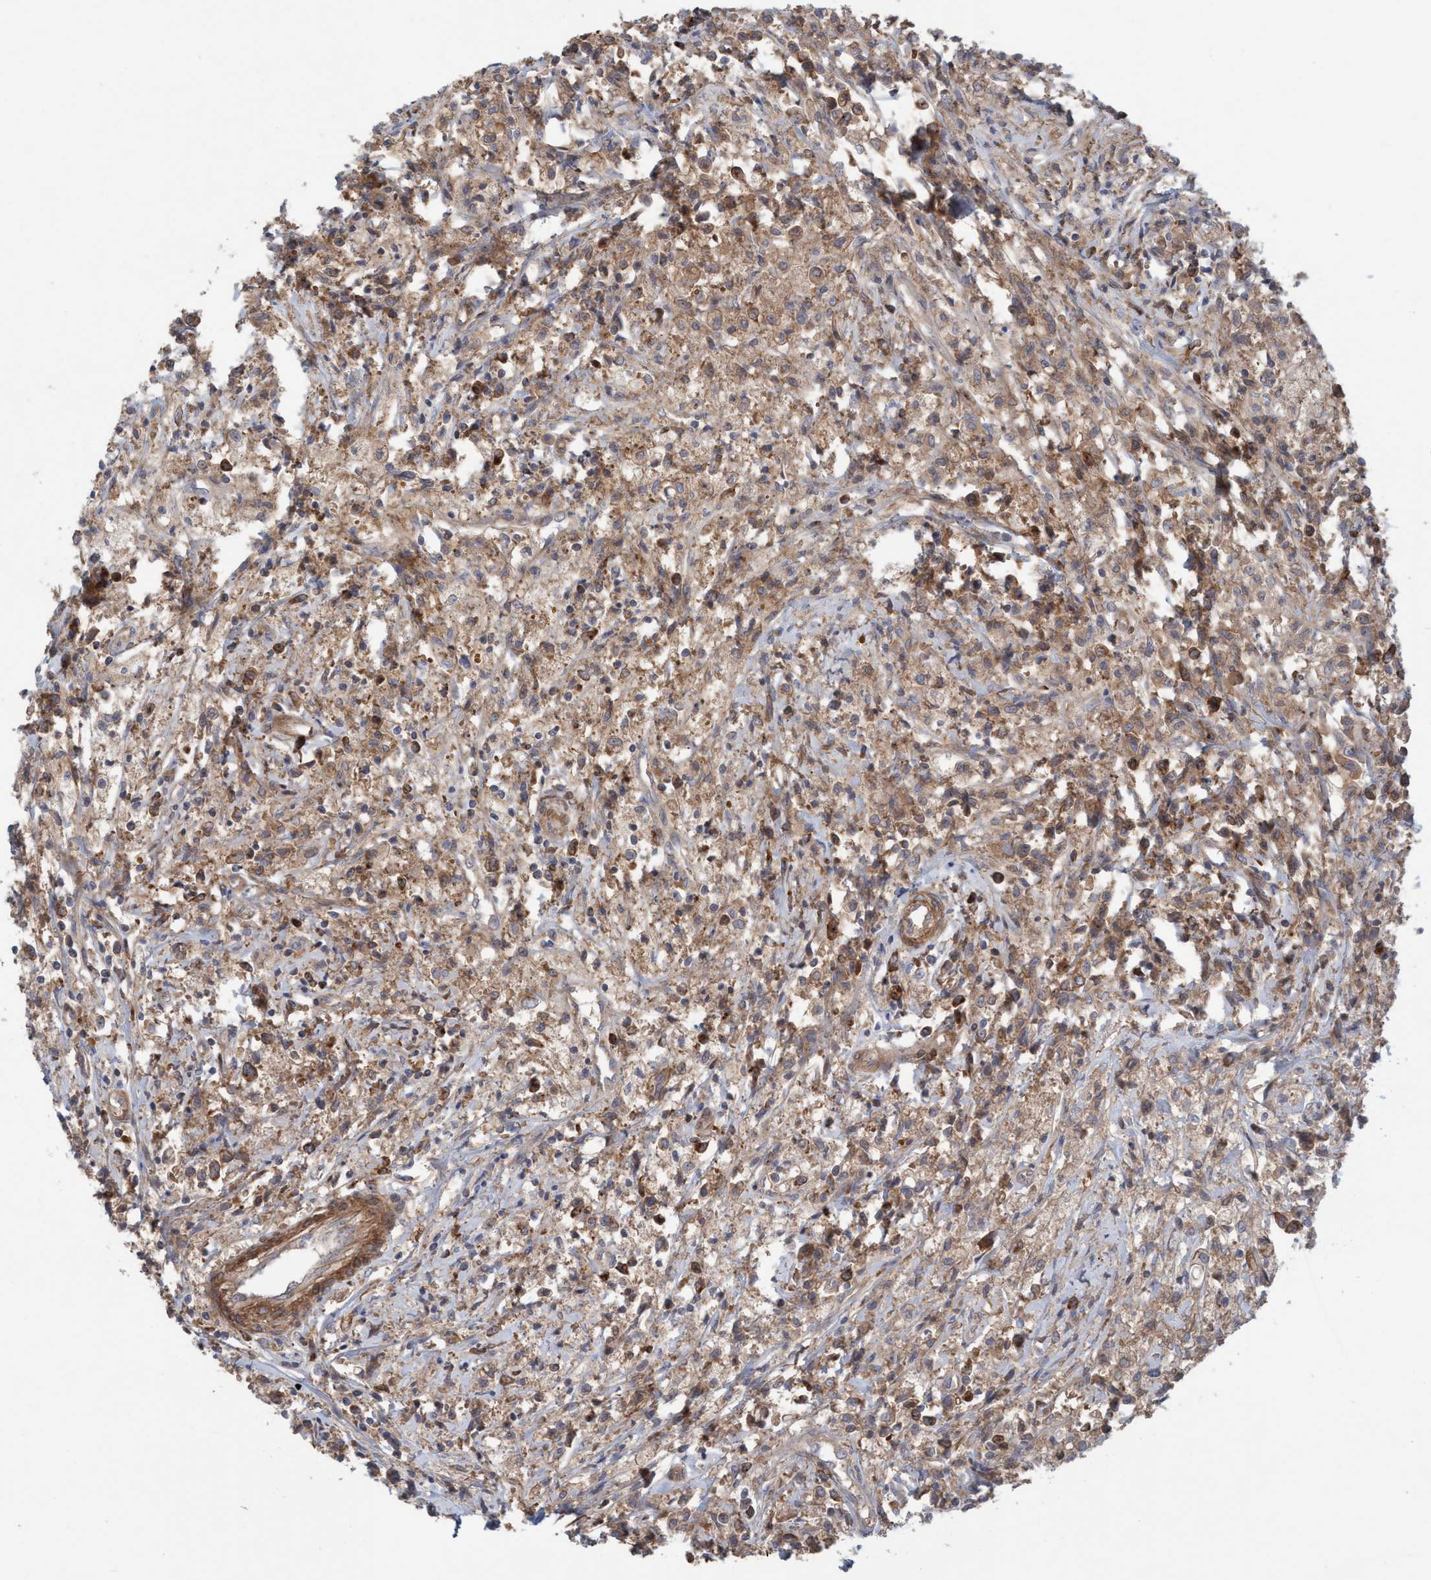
{"staining": {"intensity": "moderate", "quantity": ">75%", "location": "cytoplasmic/membranous"}, "tissue": "testis cancer", "cell_type": "Tumor cells", "image_type": "cancer", "snomed": [{"axis": "morphology", "description": "Carcinoma, Embryonal, NOS"}, {"axis": "topography", "description": "Testis"}], "caption": "Moderate cytoplasmic/membranous positivity for a protein is present in about >75% of tumor cells of testis embryonal carcinoma using immunohistochemistry.", "gene": "SPECC1", "patient": {"sex": "male", "age": 2}}